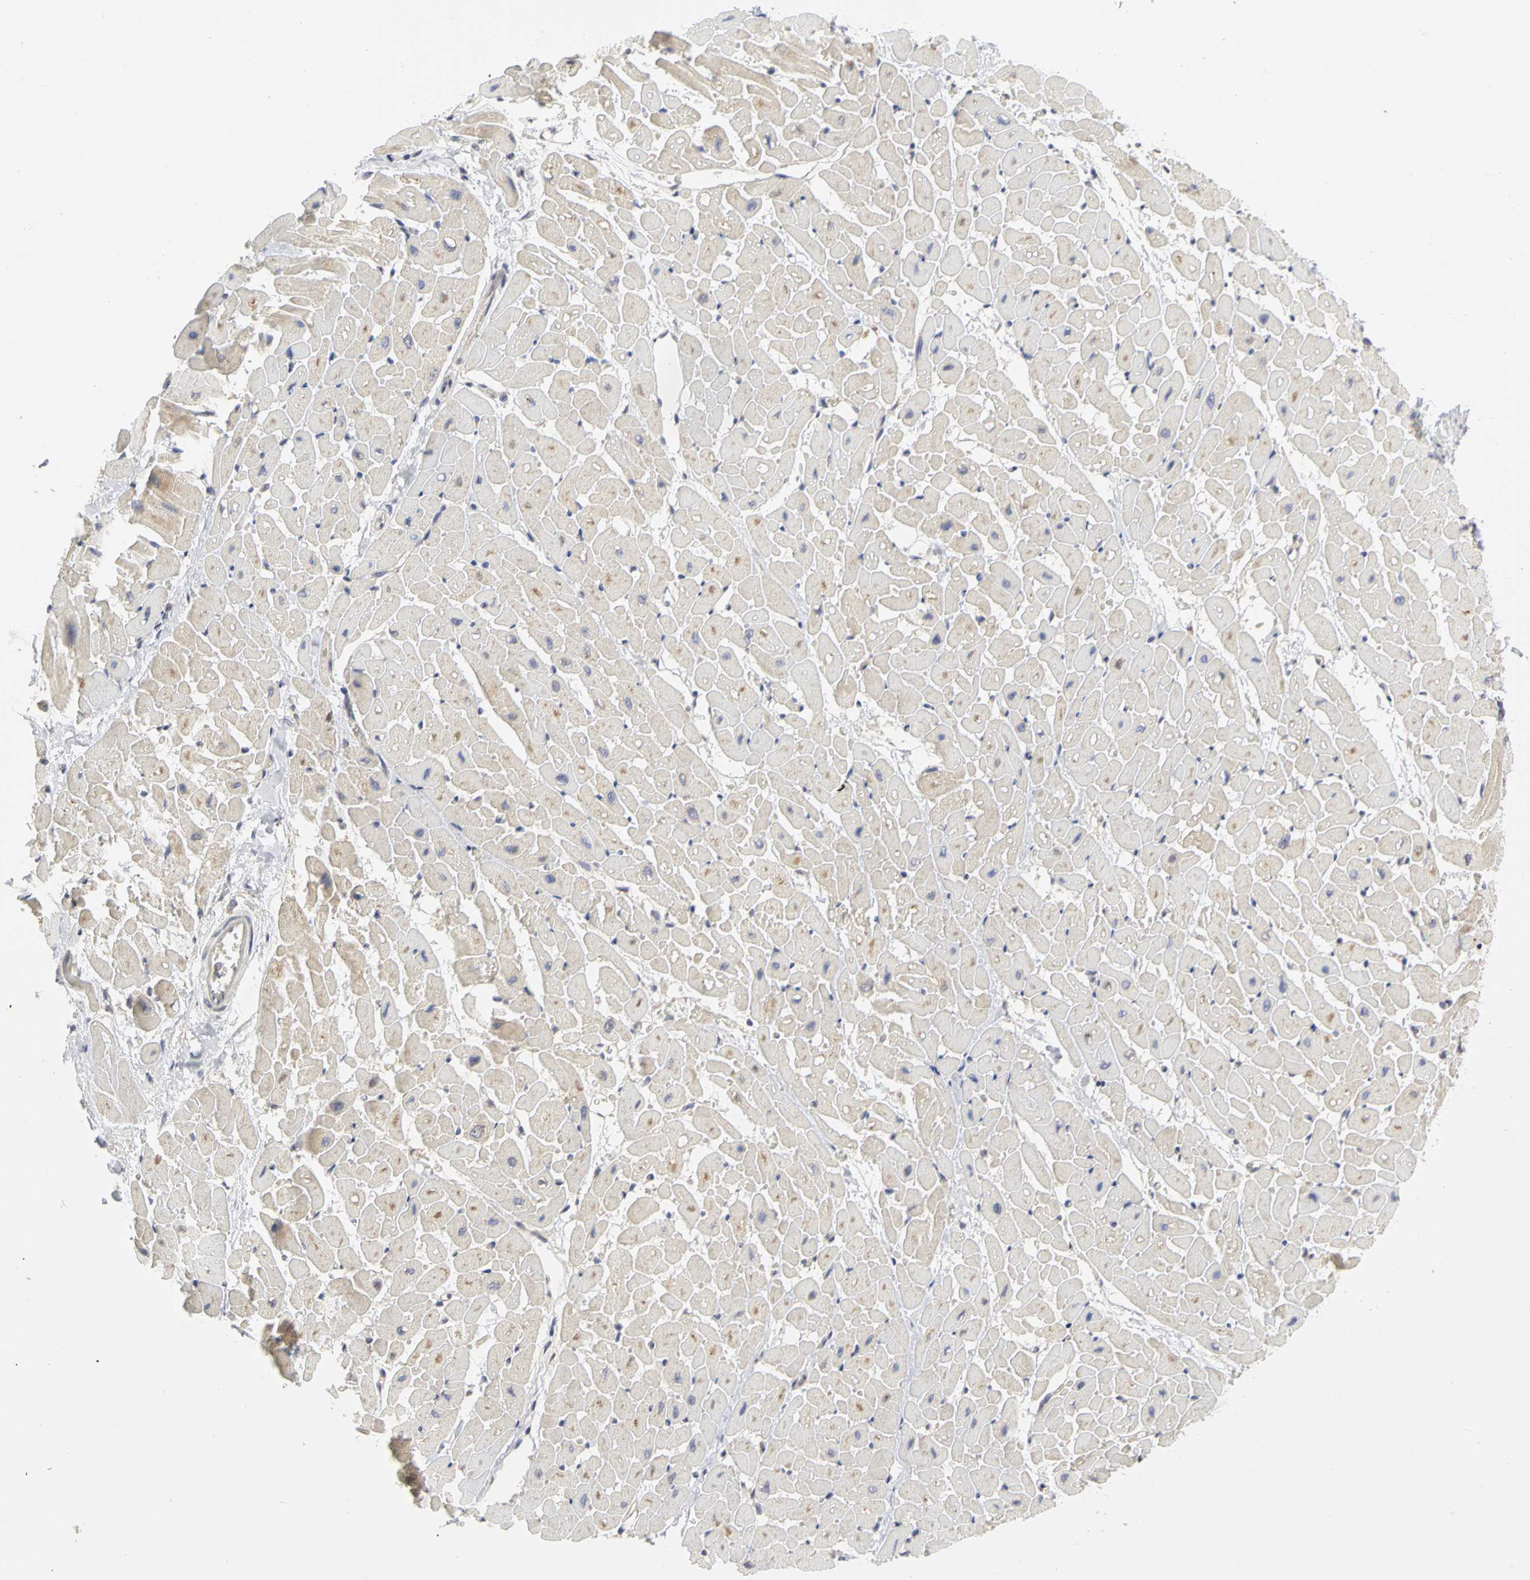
{"staining": {"intensity": "weak", "quantity": "25%-75%", "location": "cytoplasmic/membranous"}, "tissue": "heart muscle", "cell_type": "Cardiomyocytes", "image_type": "normal", "snomed": [{"axis": "morphology", "description": "Normal tissue, NOS"}, {"axis": "topography", "description": "Heart"}], "caption": "The image shows staining of unremarkable heart muscle, revealing weak cytoplasmic/membranous protein expression (brown color) within cardiomyocytes.", "gene": "IRAK1", "patient": {"sex": "male", "age": 45}}